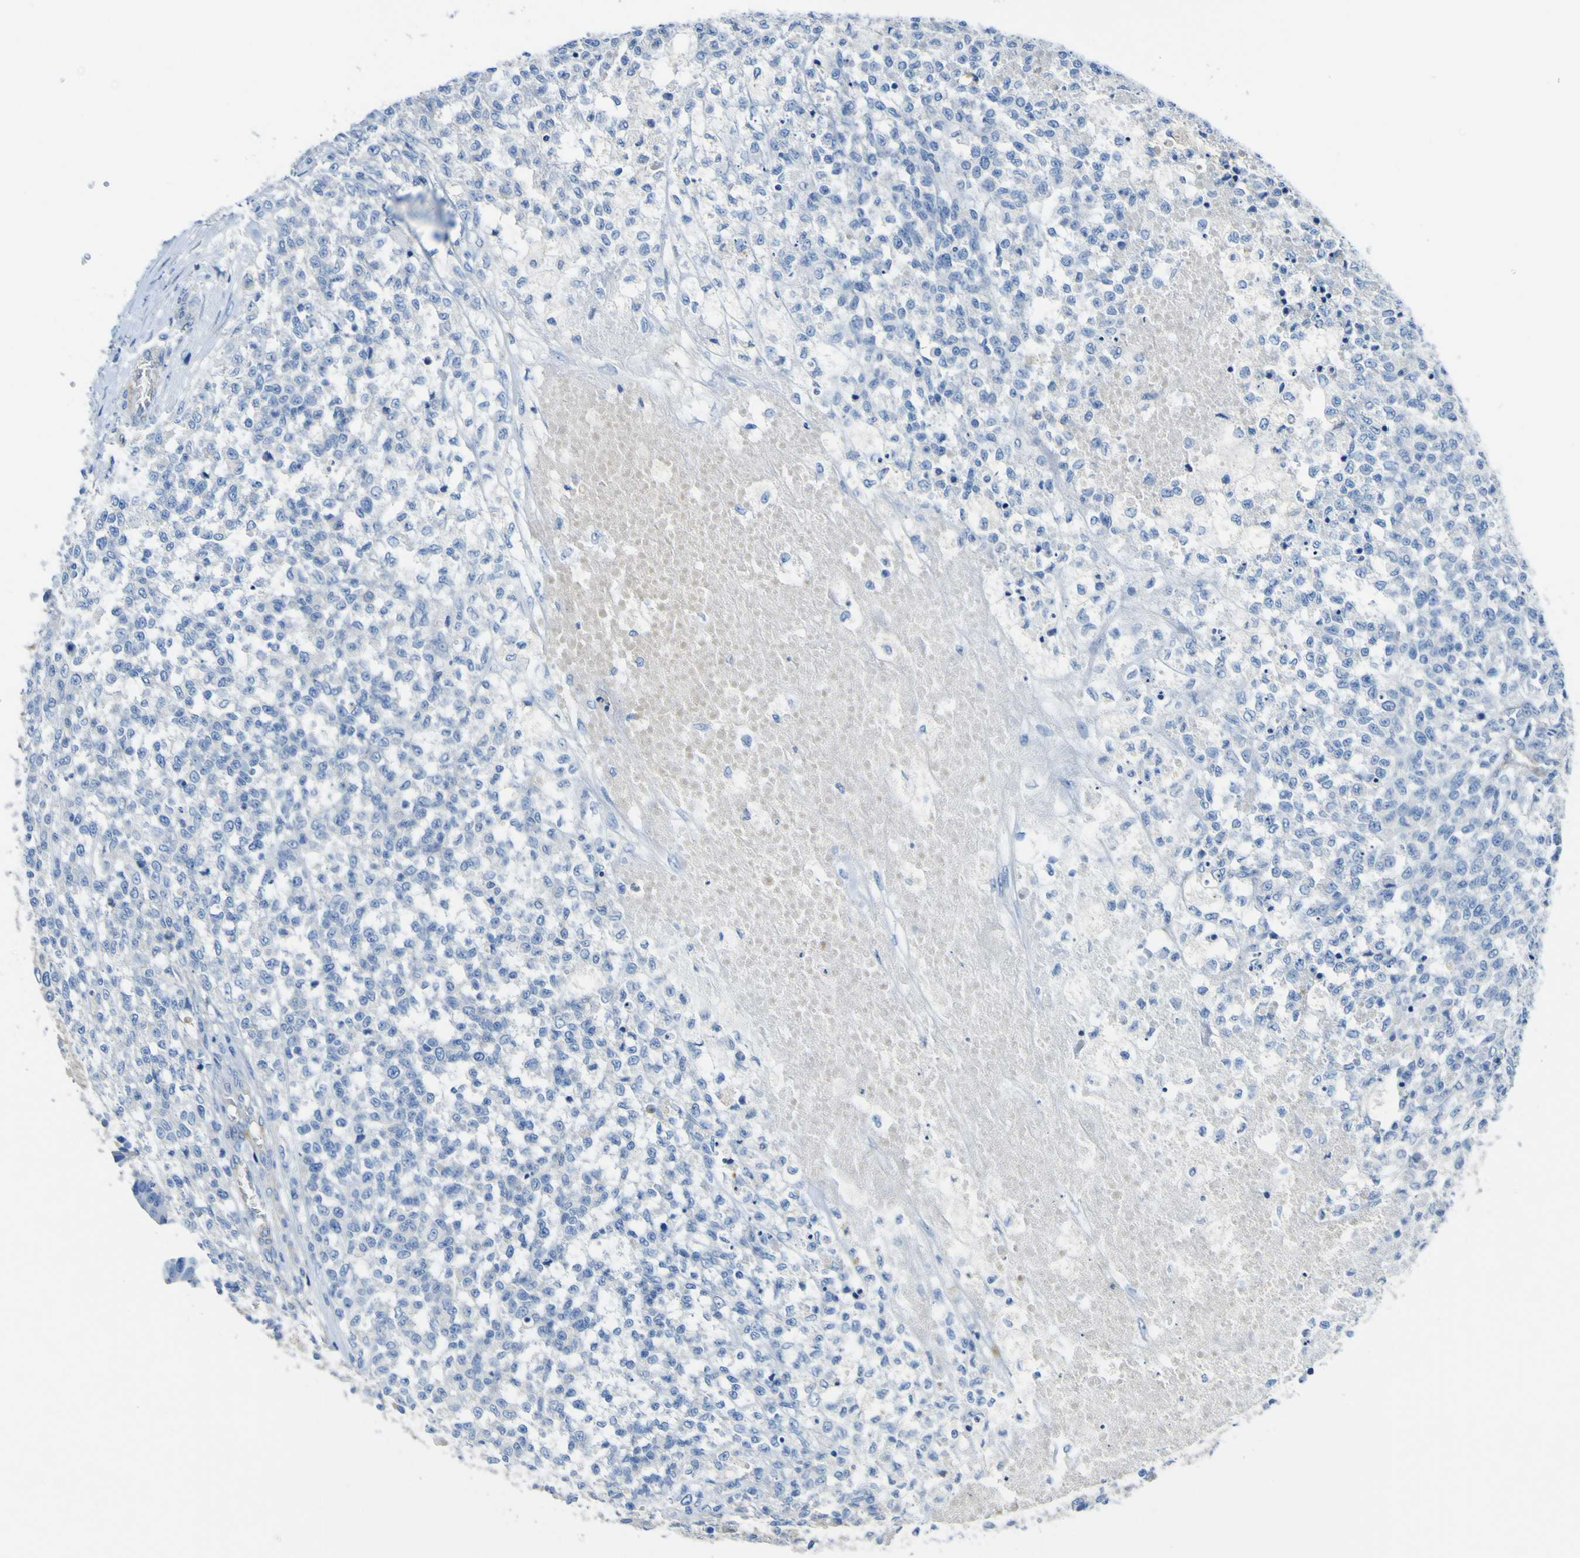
{"staining": {"intensity": "negative", "quantity": "none", "location": "none"}, "tissue": "testis cancer", "cell_type": "Tumor cells", "image_type": "cancer", "snomed": [{"axis": "morphology", "description": "Seminoma, NOS"}, {"axis": "topography", "description": "Testis"}], "caption": "Tumor cells are negative for brown protein staining in seminoma (testis).", "gene": "ADGRA2", "patient": {"sex": "male", "age": 59}}